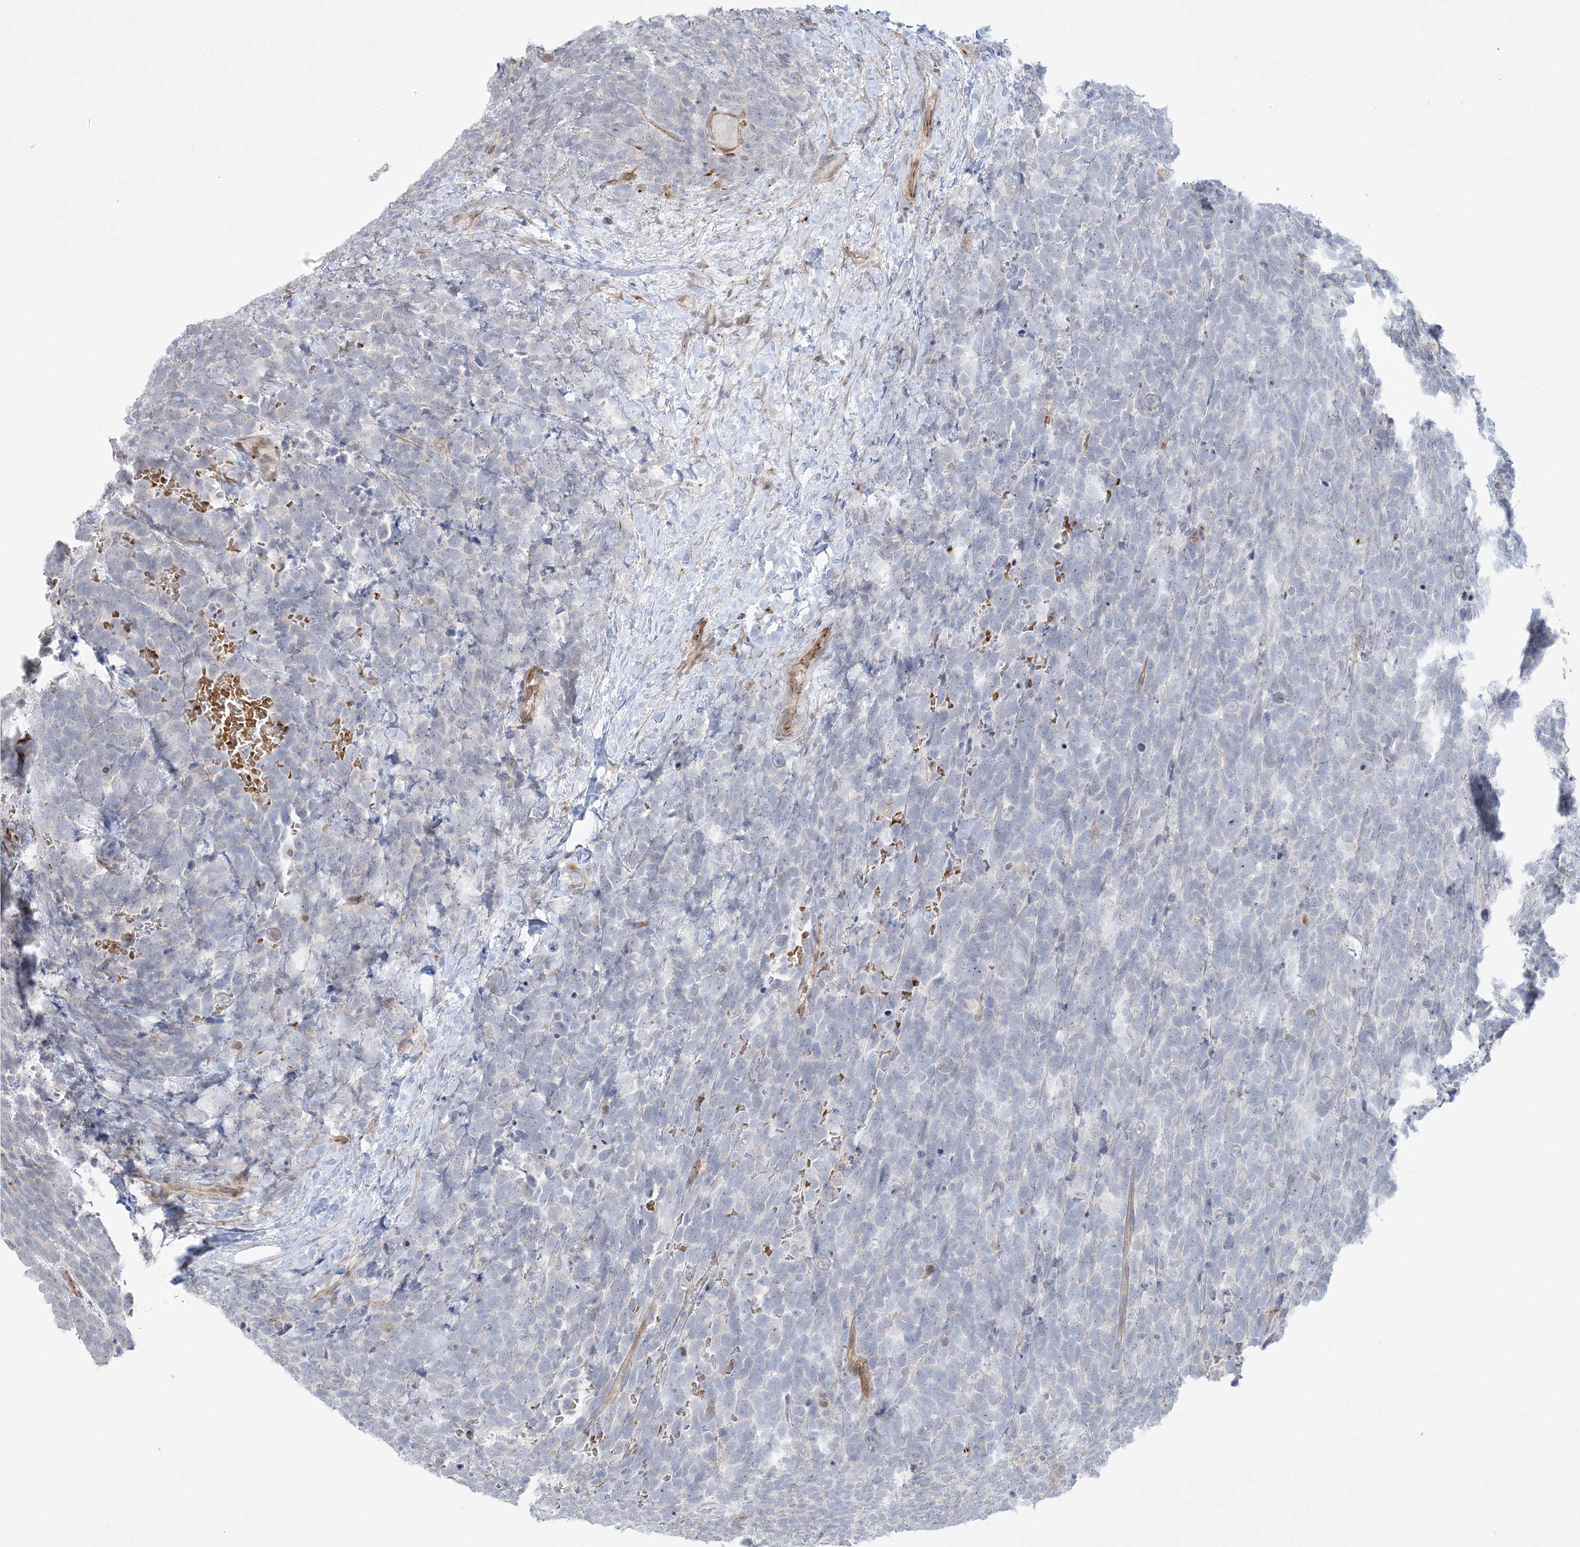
{"staining": {"intensity": "negative", "quantity": "none", "location": "none"}, "tissue": "urothelial cancer", "cell_type": "Tumor cells", "image_type": "cancer", "snomed": [{"axis": "morphology", "description": "Urothelial carcinoma, High grade"}, {"axis": "topography", "description": "Urinary bladder"}], "caption": "There is no significant positivity in tumor cells of urothelial cancer.", "gene": "INPP1", "patient": {"sex": "female", "age": 82}}